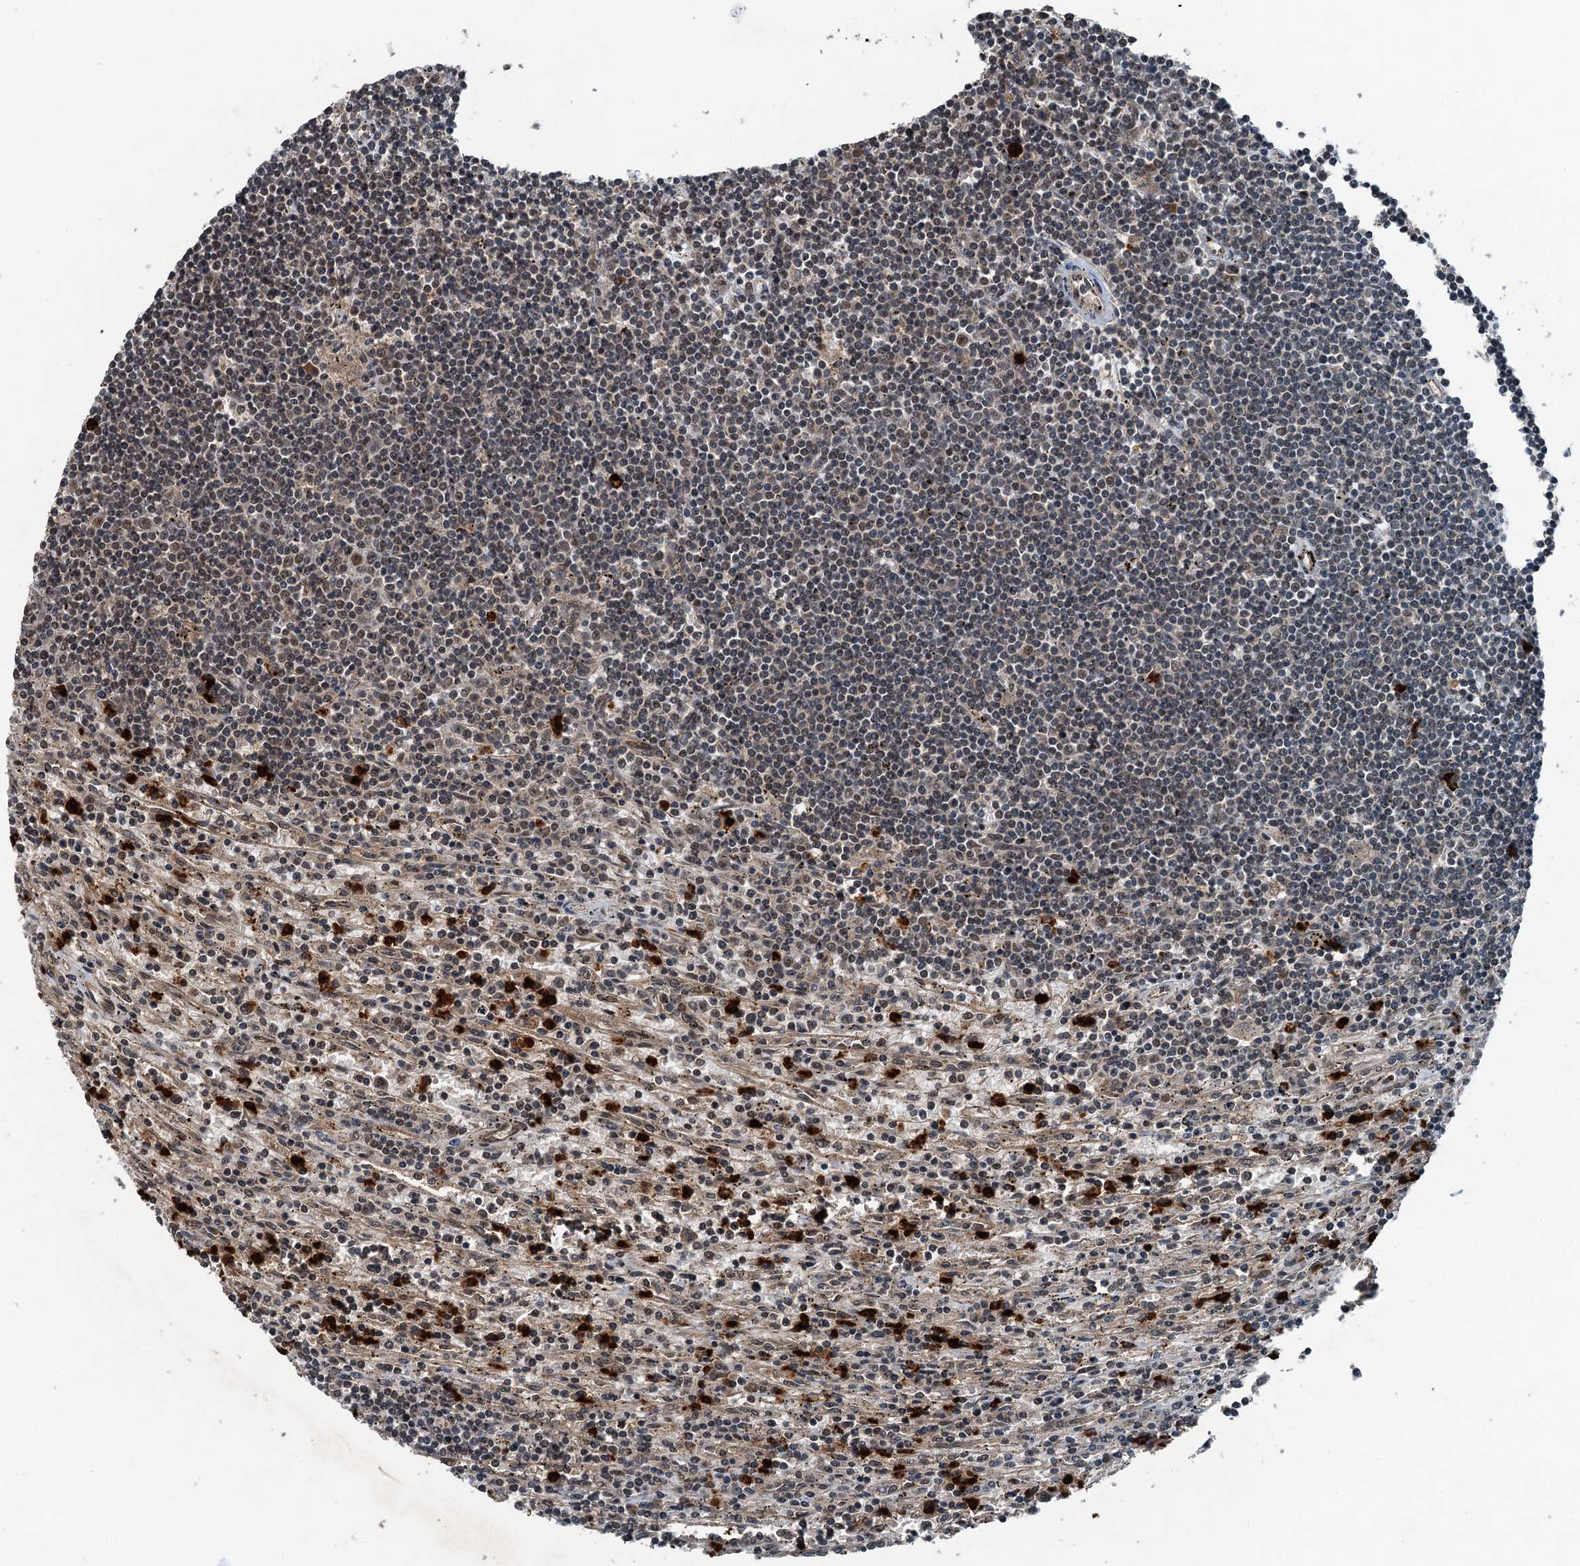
{"staining": {"intensity": "negative", "quantity": "none", "location": "none"}, "tissue": "lymphoma", "cell_type": "Tumor cells", "image_type": "cancer", "snomed": [{"axis": "morphology", "description": "Malignant lymphoma, non-Hodgkin's type, Low grade"}, {"axis": "topography", "description": "Spleen"}], "caption": "Tumor cells show no significant positivity in malignant lymphoma, non-Hodgkin's type (low-grade). Nuclei are stained in blue.", "gene": "UBXN6", "patient": {"sex": "male", "age": 76}}